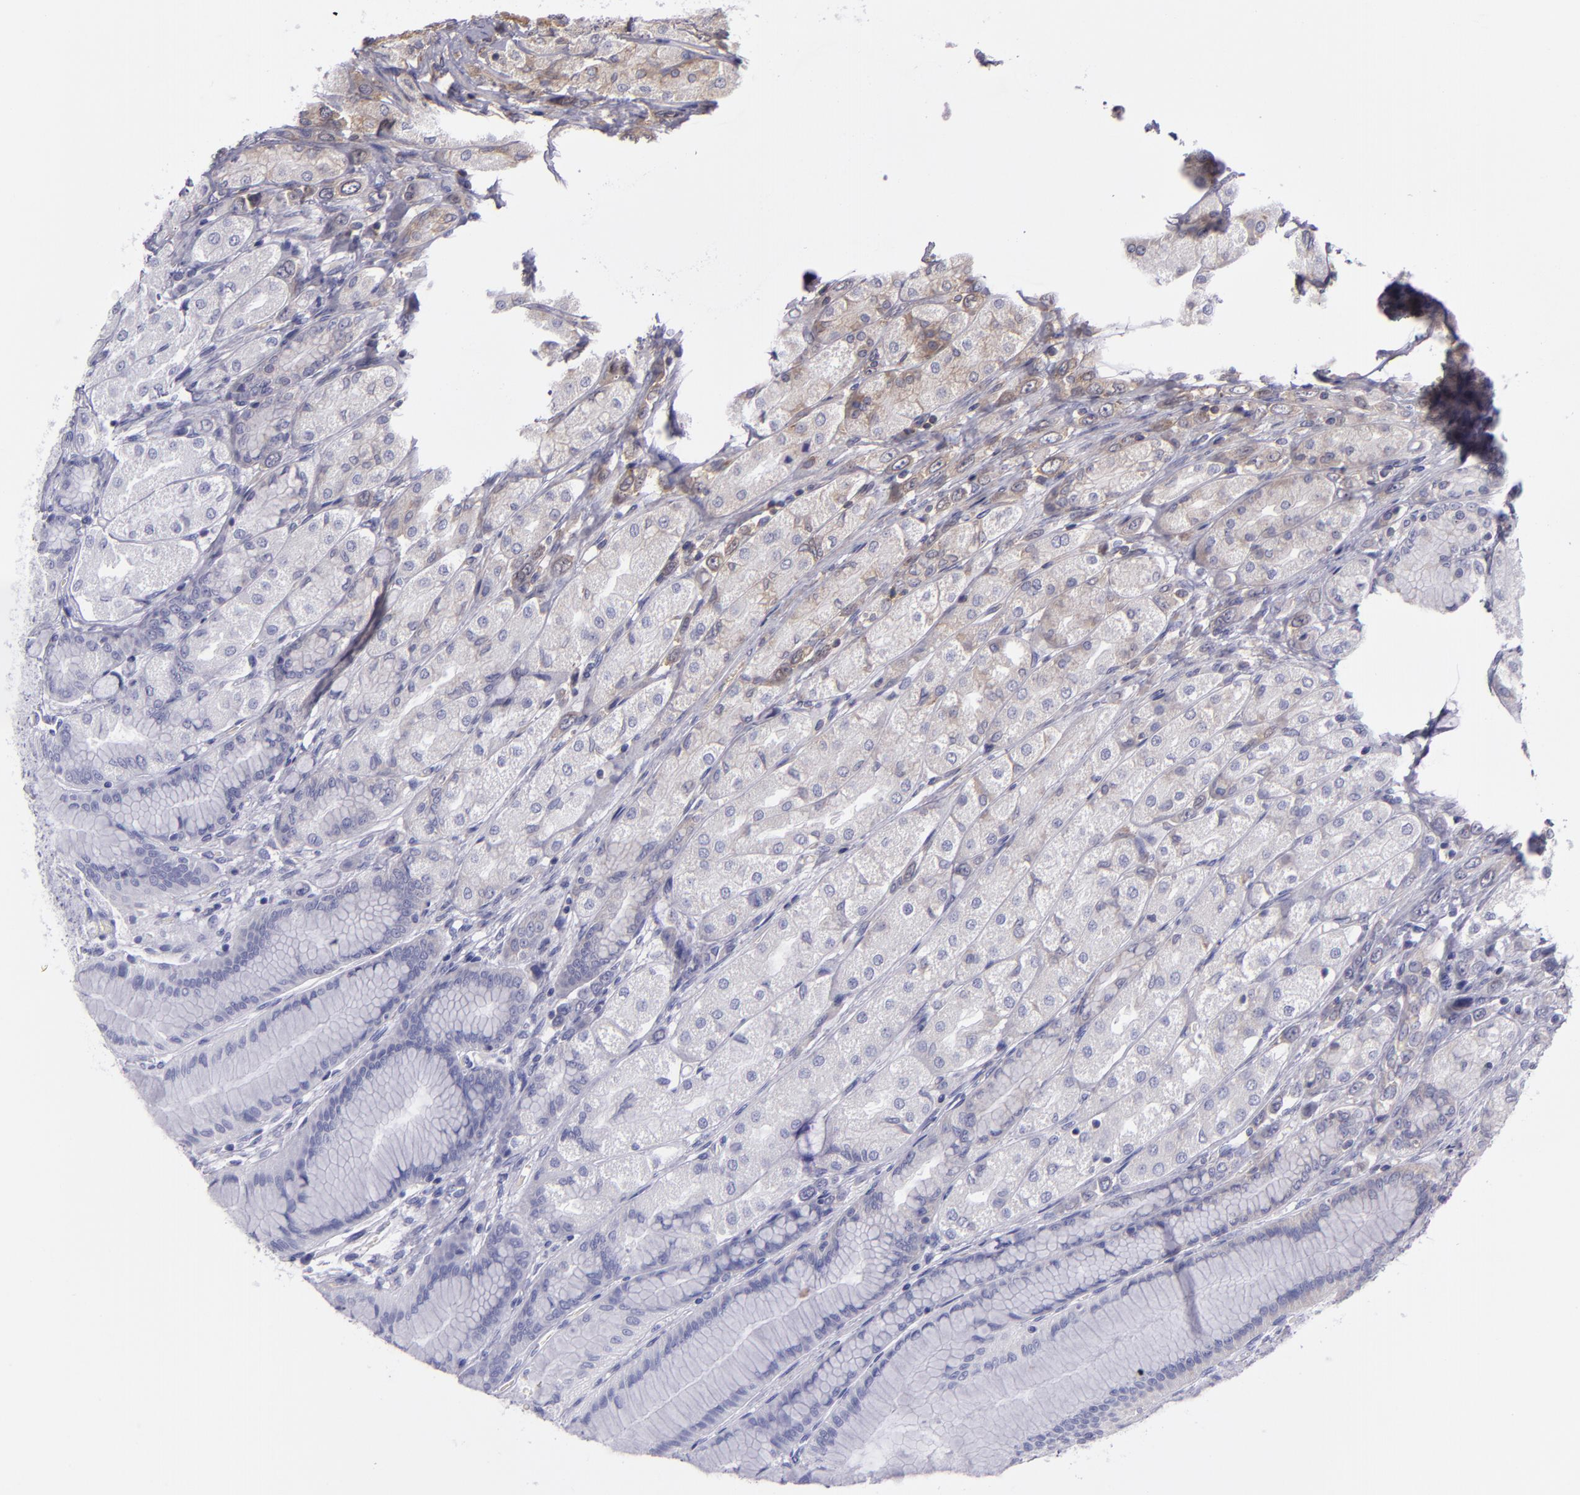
{"staining": {"intensity": "moderate", "quantity": "<25%", "location": "cytoplasmic/membranous"}, "tissue": "stomach", "cell_type": "Glandular cells", "image_type": "normal", "snomed": [{"axis": "morphology", "description": "Normal tissue, NOS"}, {"axis": "morphology", "description": "Adenocarcinoma, NOS"}, {"axis": "topography", "description": "Stomach"}, {"axis": "topography", "description": "Stomach, lower"}], "caption": "Protein staining displays moderate cytoplasmic/membranous staining in about <25% of glandular cells in unremarkable stomach.", "gene": "UPF3B", "patient": {"sex": "female", "age": 65}}